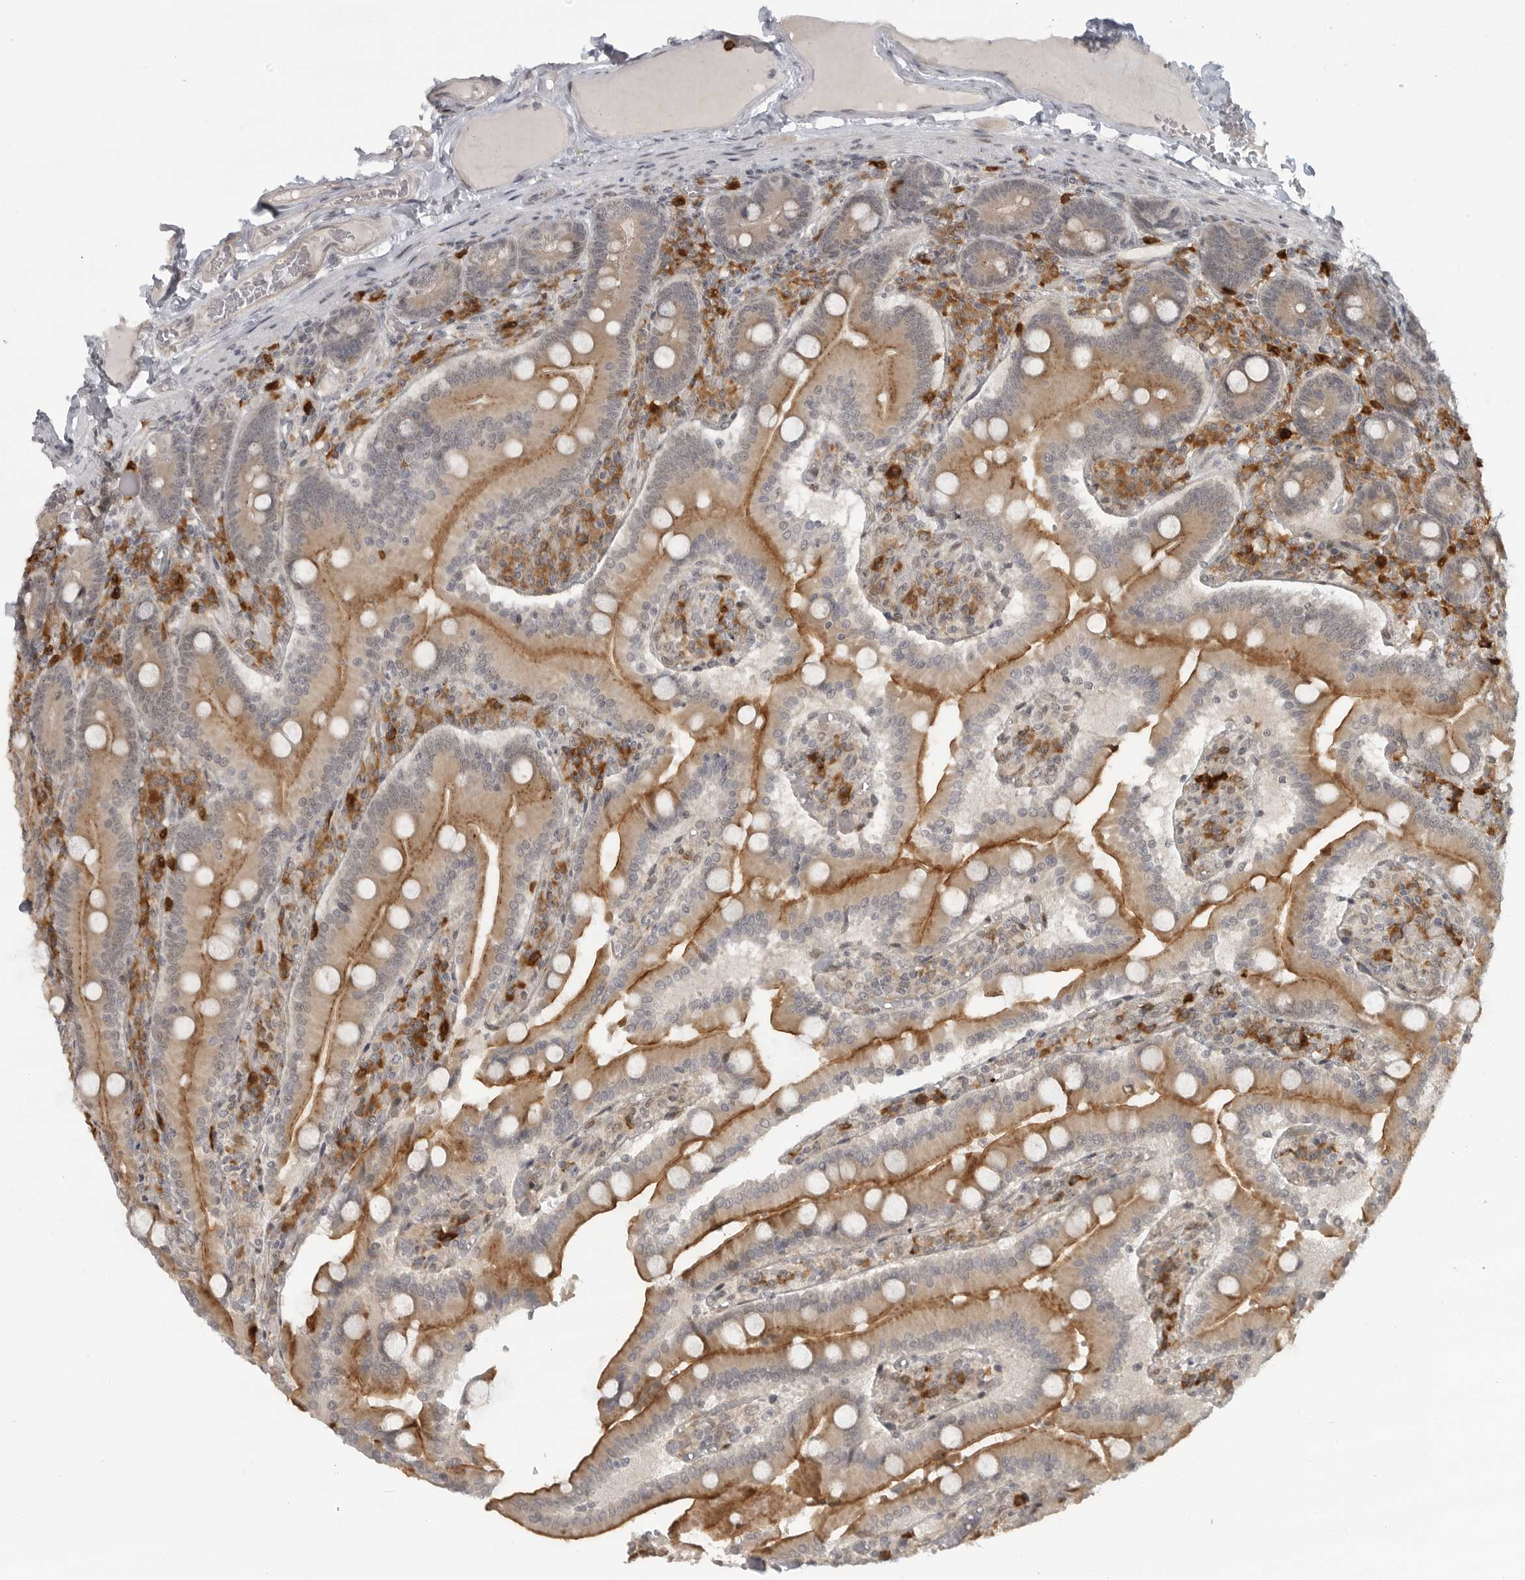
{"staining": {"intensity": "moderate", "quantity": ">75%", "location": "cytoplasmic/membranous"}, "tissue": "duodenum", "cell_type": "Glandular cells", "image_type": "normal", "snomed": [{"axis": "morphology", "description": "Normal tissue, NOS"}, {"axis": "topography", "description": "Duodenum"}], "caption": "High-magnification brightfield microscopy of unremarkable duodenum stained with DAB (brown) and counterstained with hematoxylin (blue). glandular cells exhibit moderate cytoplasmic/membranous positivity is identified in approximately>75% of cells.", "gene": "CEP295NL", "patient": {"sex": "female", "age": 62}}